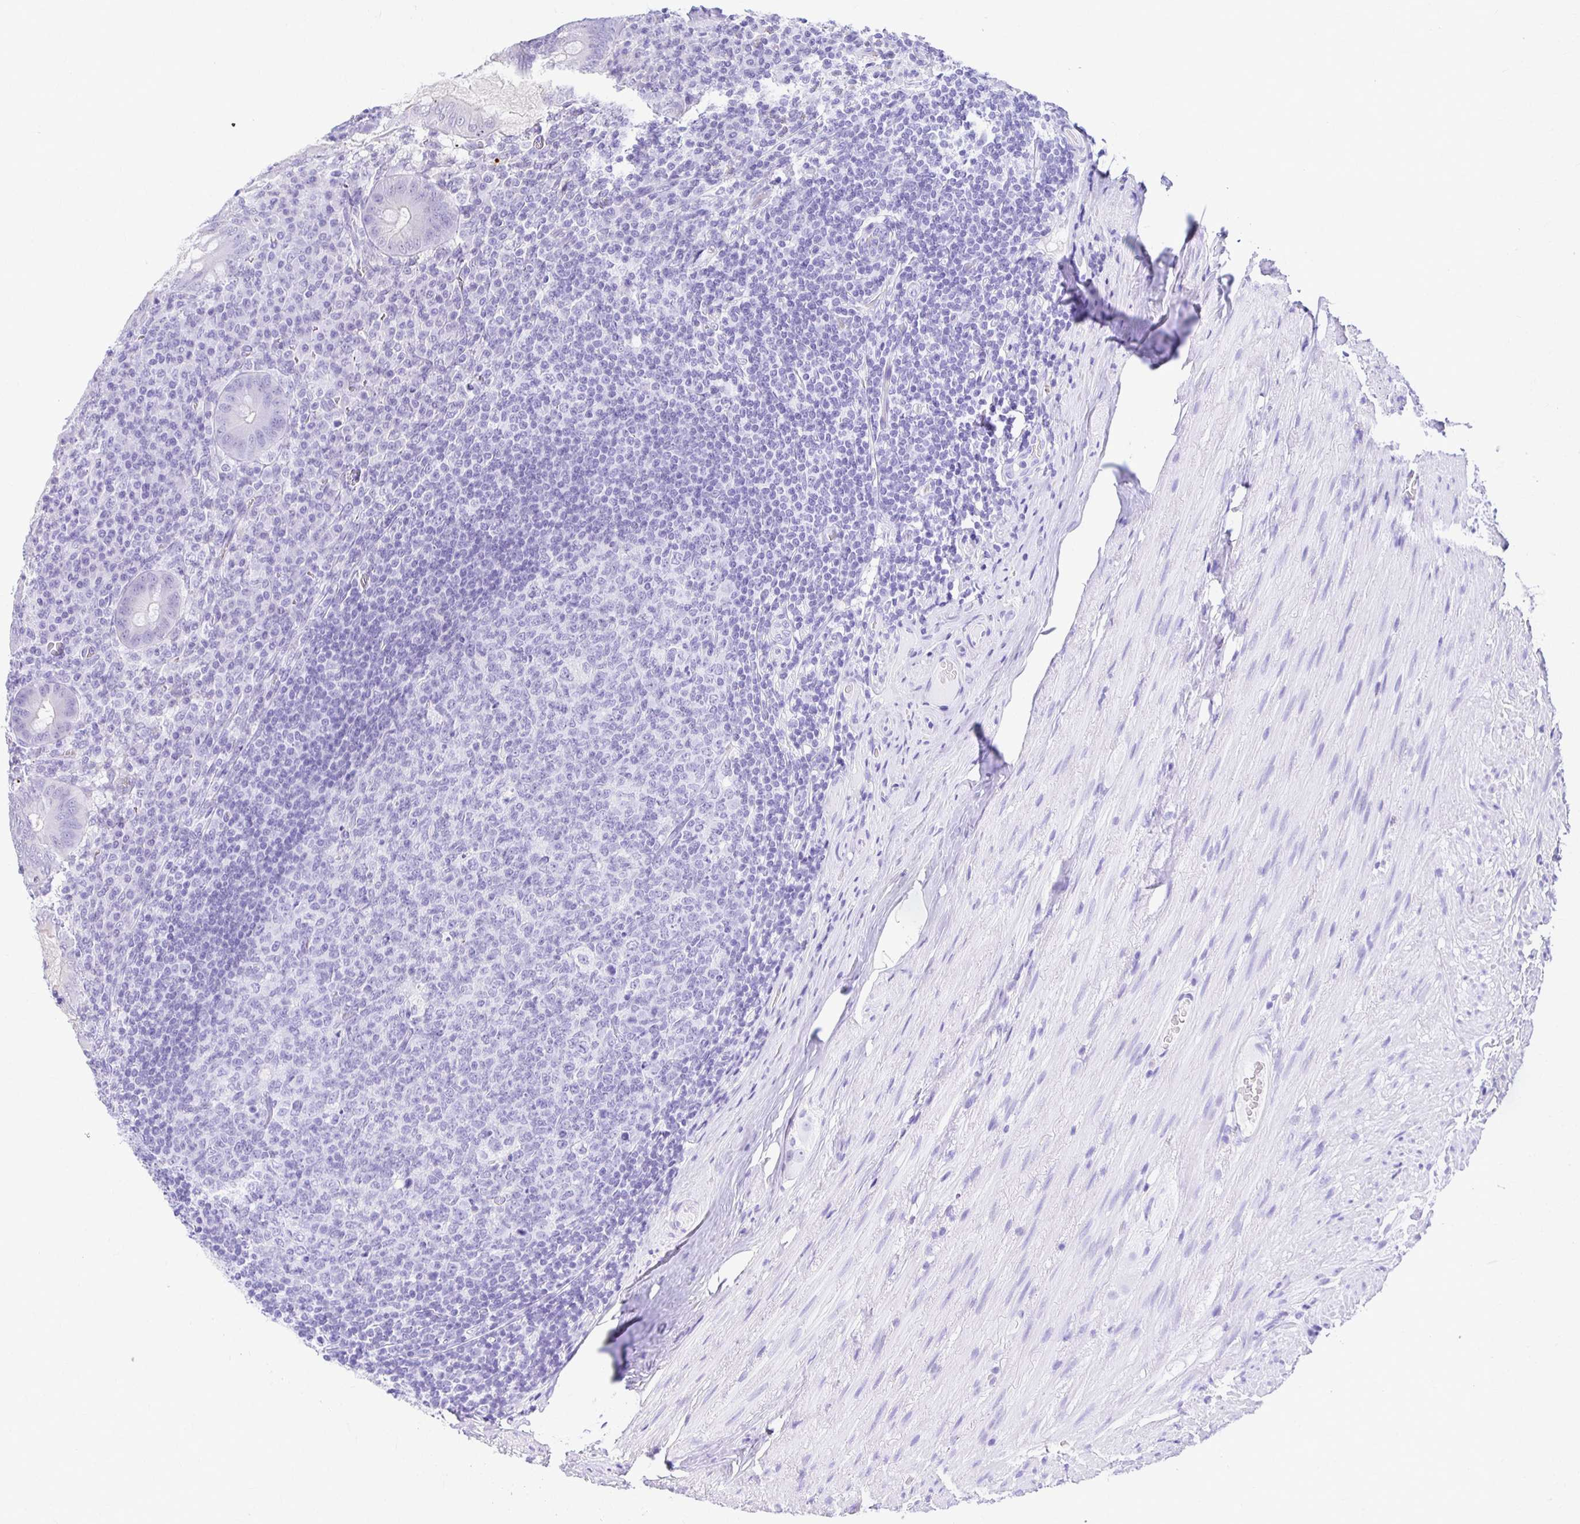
{"staining": {"intensity": "negative", "quantity": "none", "location": "none"}, "tissue": "appendix", "cell_type": "Glandular cells", "image_type": "normal", "snomed": [{"axis": "morphology", "description": "Normal tissue, NOS"}, {"axis": "topography", "description": "Appendix"}], "caption": "Protein analysis of normal appendix shows no significant expression in glandular cells.", "gene": "TAF1D", "patient": {"sex": "male", "age": 71}}